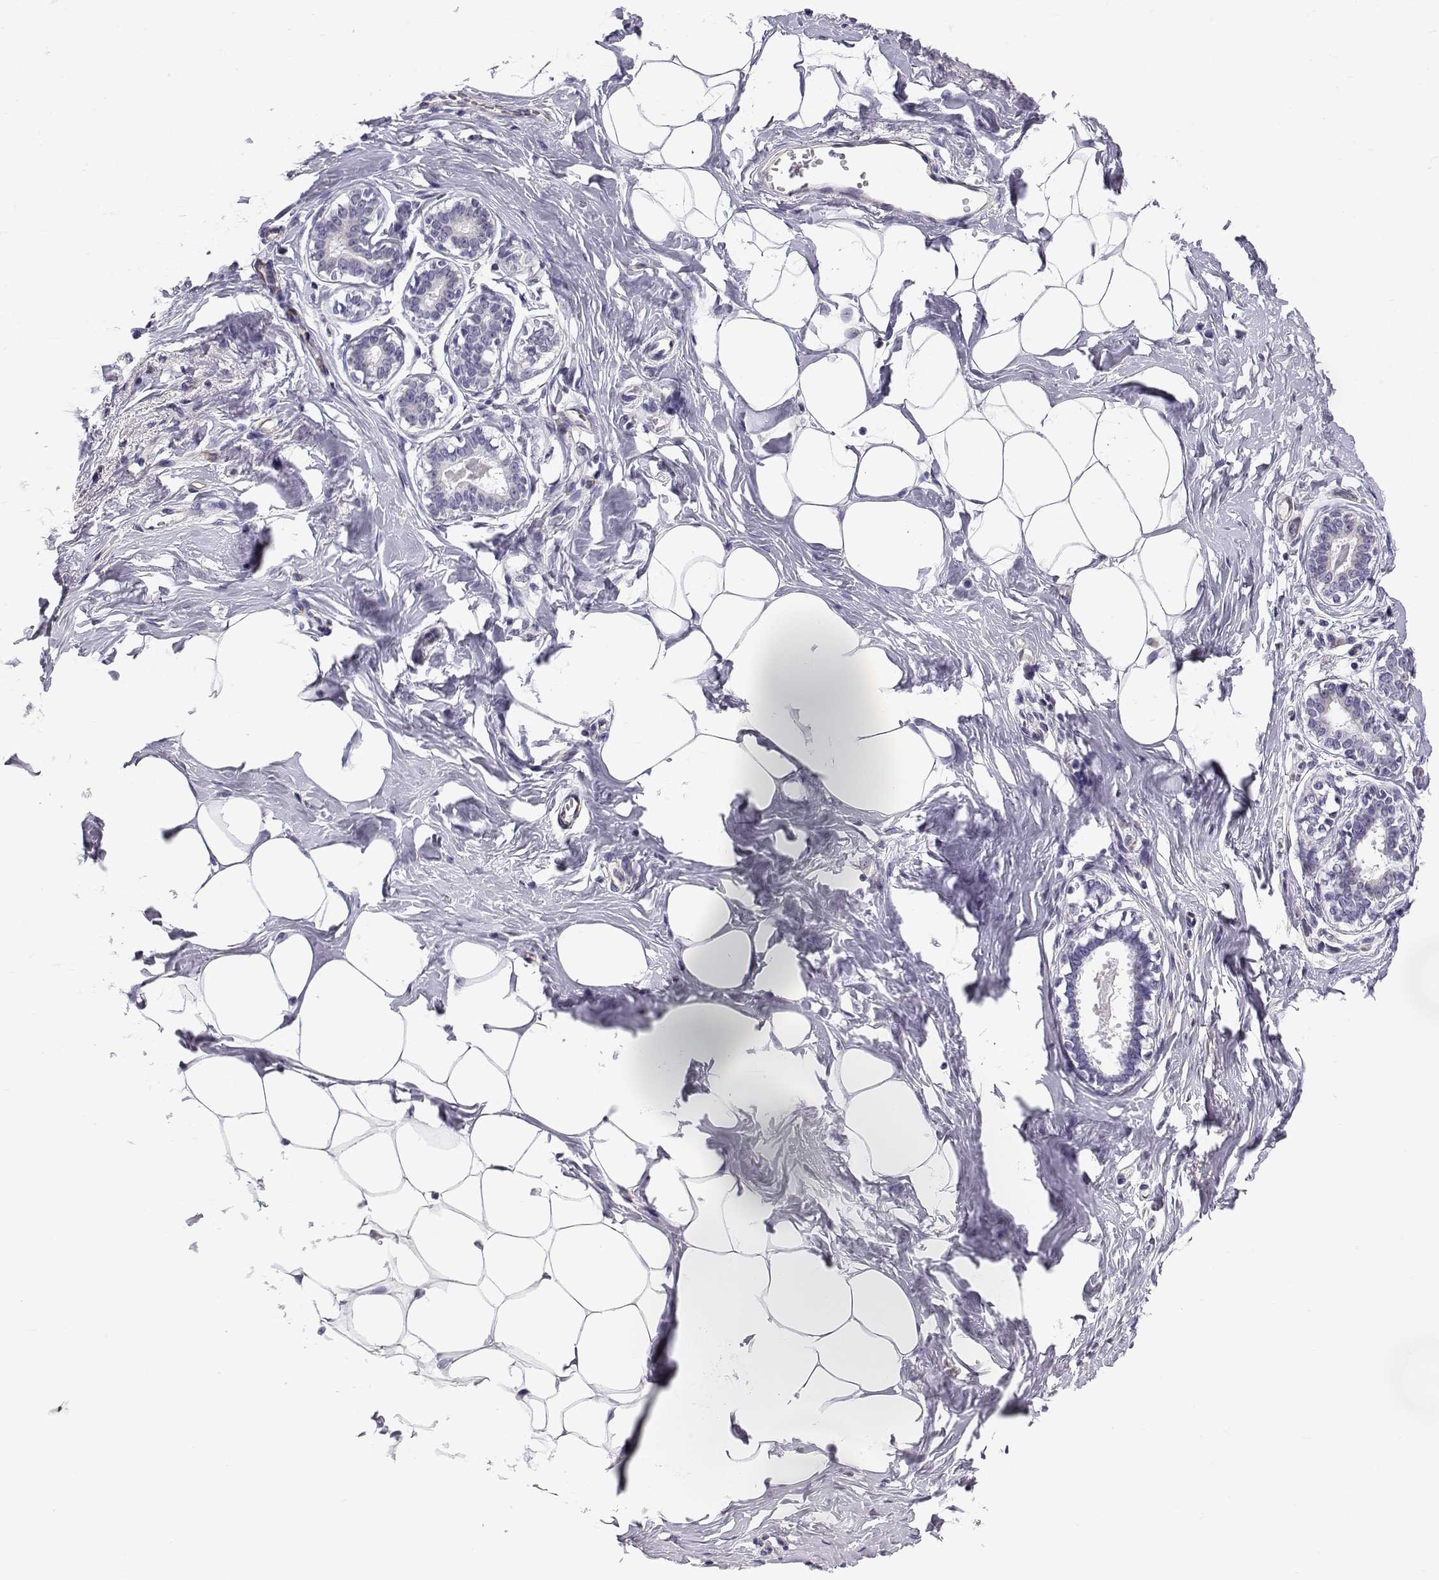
{"staining": {"intensity": "negative", "quantity": "none", "location": "none"}, "tissue": "breast", "cell_type": "Adipocytes", "image_type": "normal", "snomed": [{"axis": "morphology", "description": "Normal tissue, NOS"}, {"axis": "morphology", "description": "Lobular carcinoma, in situ"}, {"axis": "topography", "description": "Breast"}], "caption": "There is no significant staining in adipocytes of breast. (DAB immunohistochemistry visualized using brightfield microscopy, high magnification).", "gene": "RNASE12", "patient": {"sex": "female", "age": 35}}